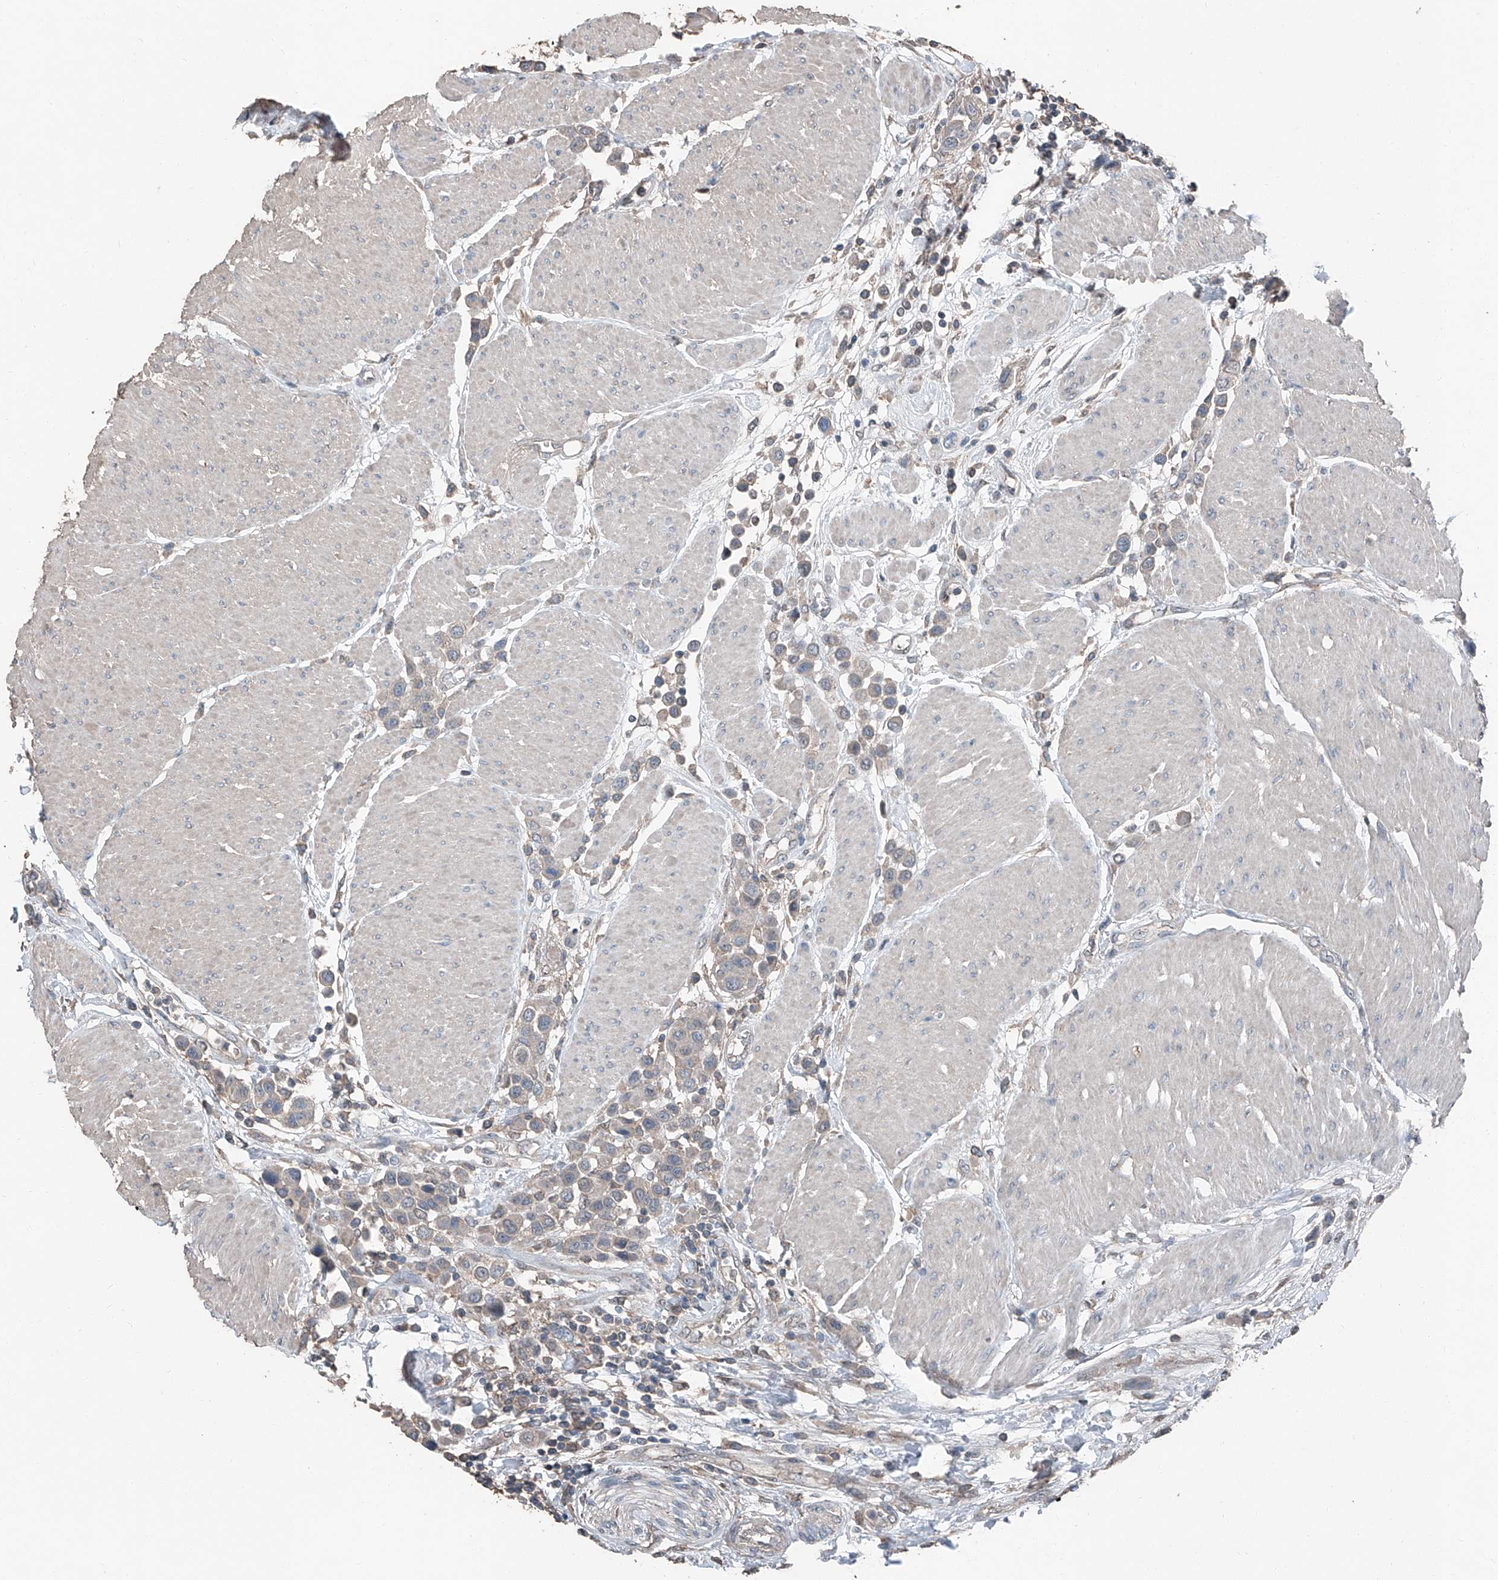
{"staining": {"intensity": "negative", "quantity": "none", "location": "none"}, "tissue": "urothelial cancer", "cell_type": "Tumor cells", "image_type": "cancer", "snomed": [{"axis": "morphology", "description": "Urothelial carcinoma, High grade"}, {"axis": "topography", "description": "Urinary bladder"}], "caption": "The photomicrograph reveals no staining of tumor cells in high-grade urothelial carcinoma.", "gene": "MAMLD1", "patient": {"sex": "male", "age": 50}}